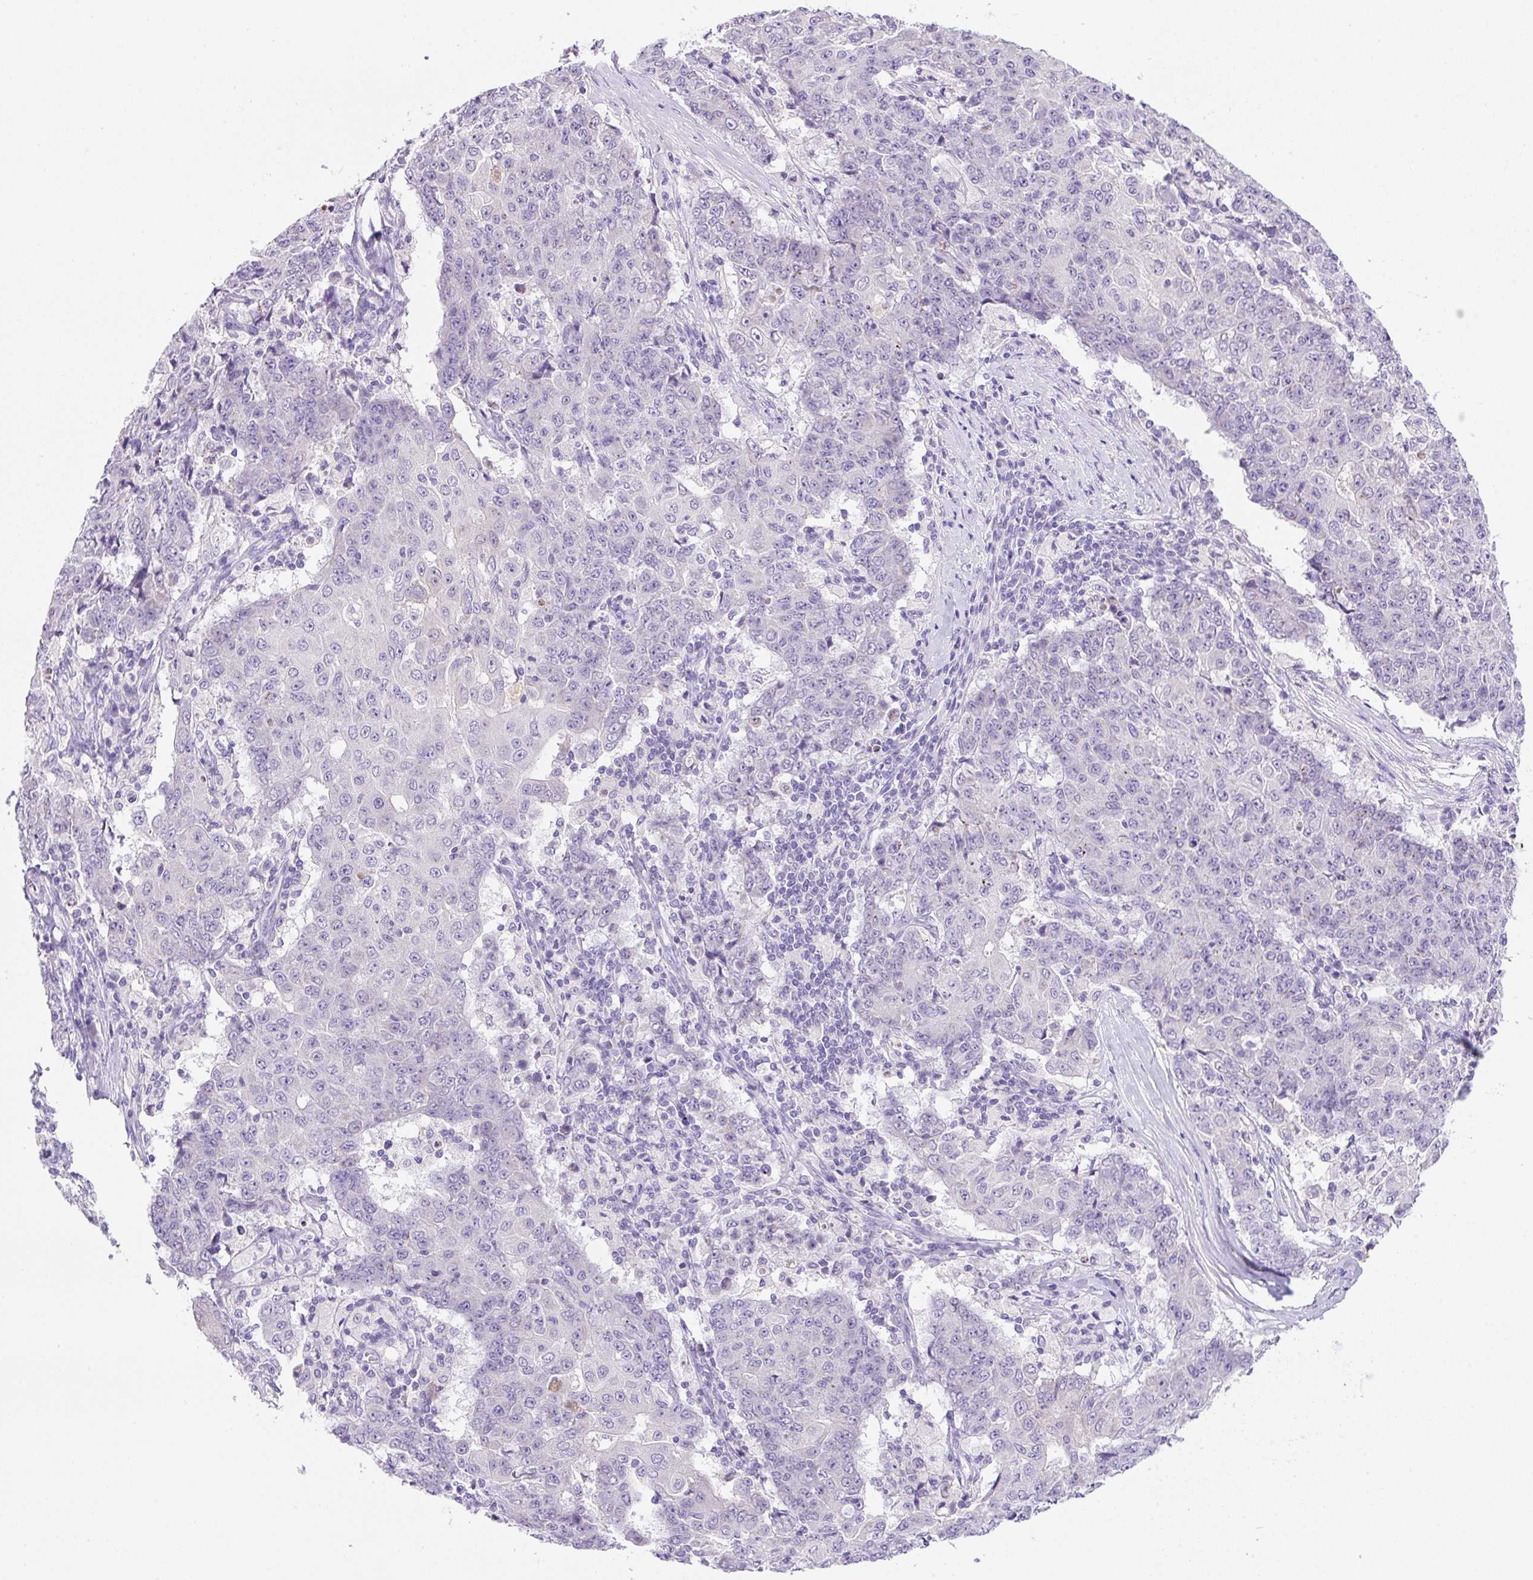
{"staining": {"intensity": "negative", "quantity": "none", "location": "none"}, "tissue": "ovarian cancer", "cell_type": "Tumor cells", "image_type": "cancer", "snomed": [{"axis": "morphology", "description": "Carcinoma, endometroid"}, {"axis": "topography", "description": "Ovary"}], "caption": "A high-resolution micrograph shows IHC staining of ovarian cancer (endometroid carcinoma), which demonstrates no significant positivity in tumor cells.", "gene": "NDST3", "patient": {"sex": "female", "age": 42}}